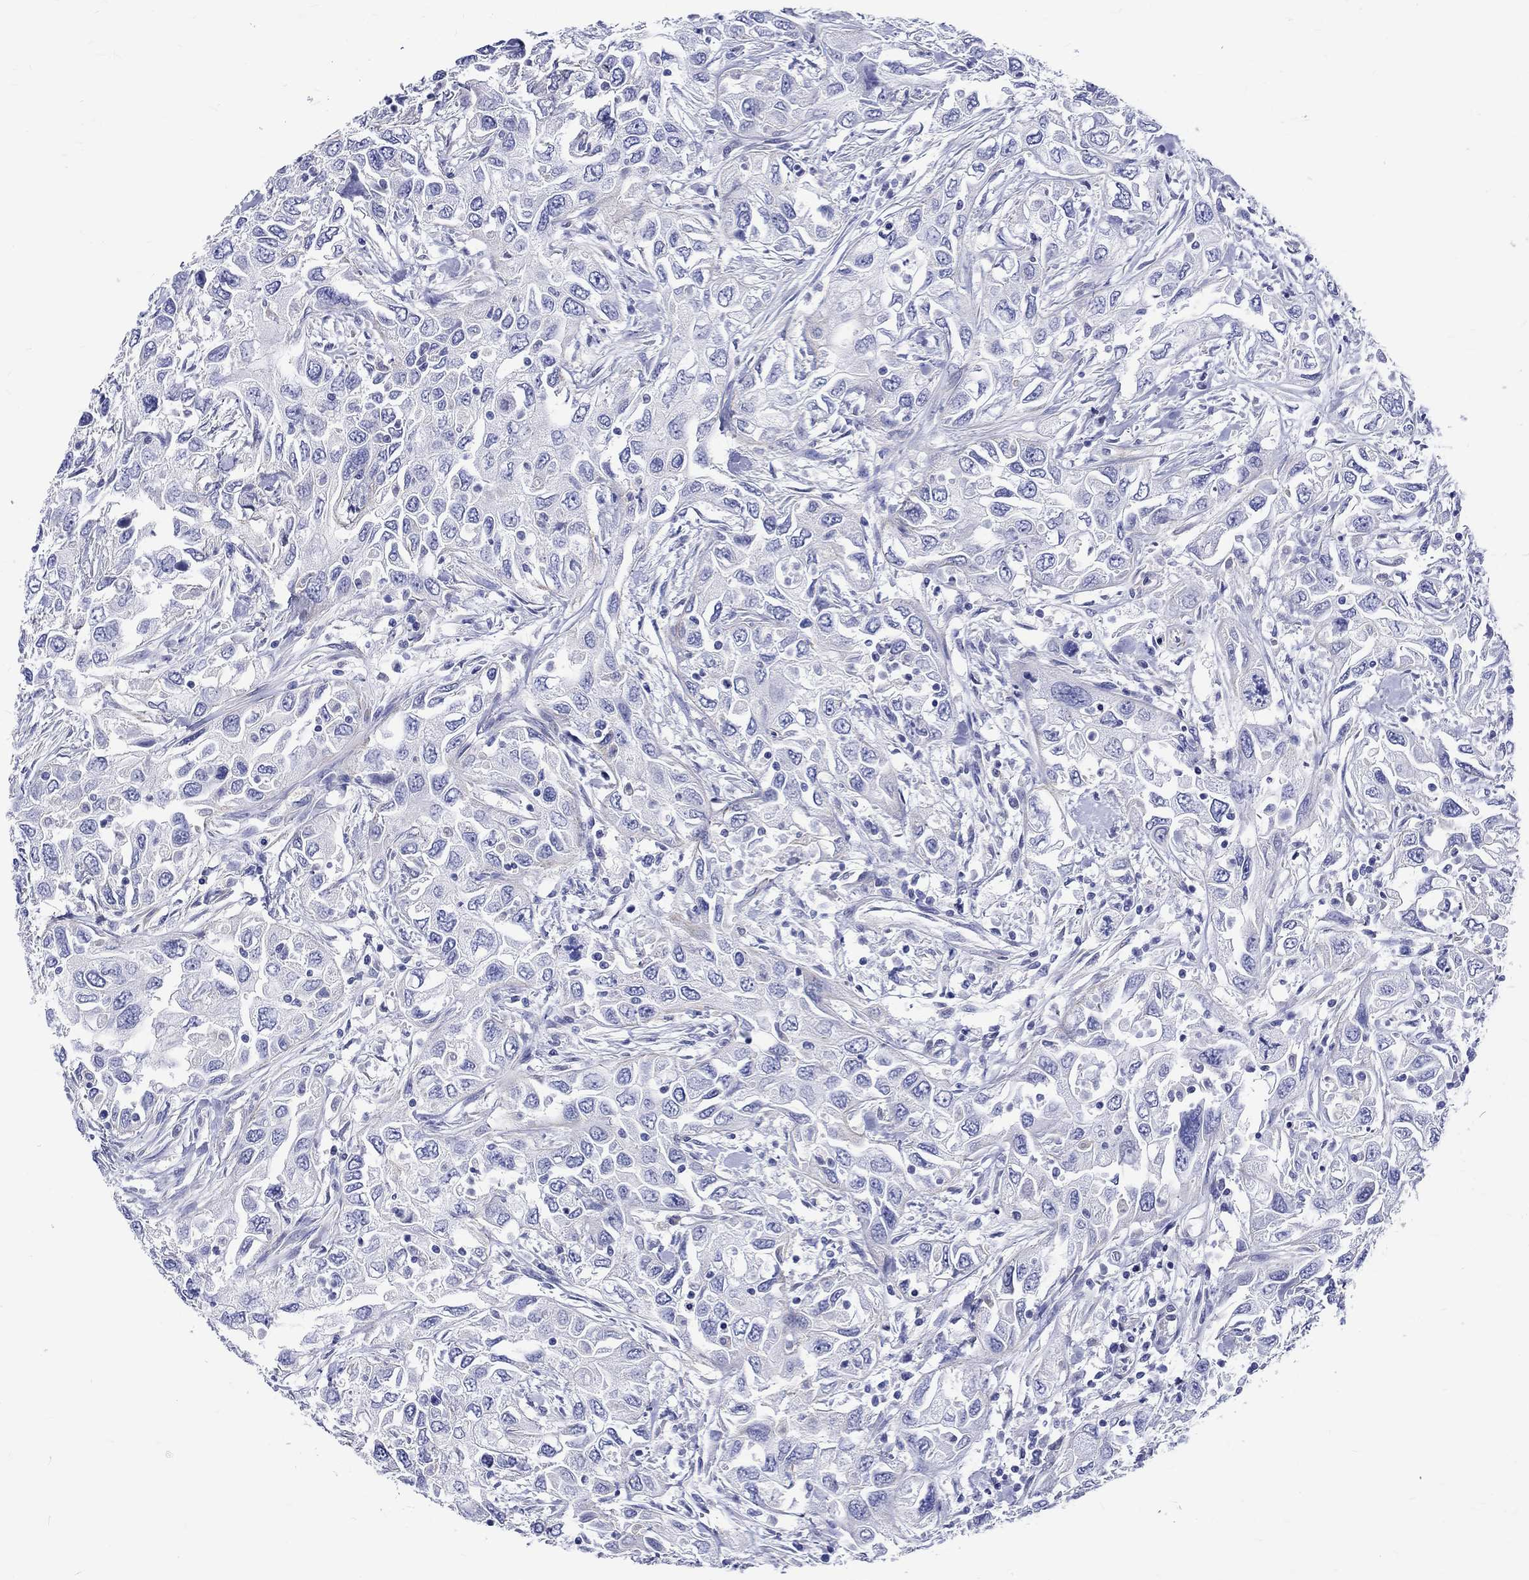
{"staining": {"intensity": "negative", "quantity": "none", "location": "none"}, "tissue": "urothelial cancer", "cell_type": "Tumor cells", "image_type": "cancer", "snomed": [{"axis": "morphology", "description": "Urothelial carcinoma, High grade"}, {"axis": "topography", "description": "Urinary bladder"}], "caption": "Human urothelial carcinoma (high-grade) stained for a protein using immunohistochemistry (IHC) reveals no staining in tumor cells.", "gene": "SH2D7", "patient": {"sex": "male", "age": 76}}